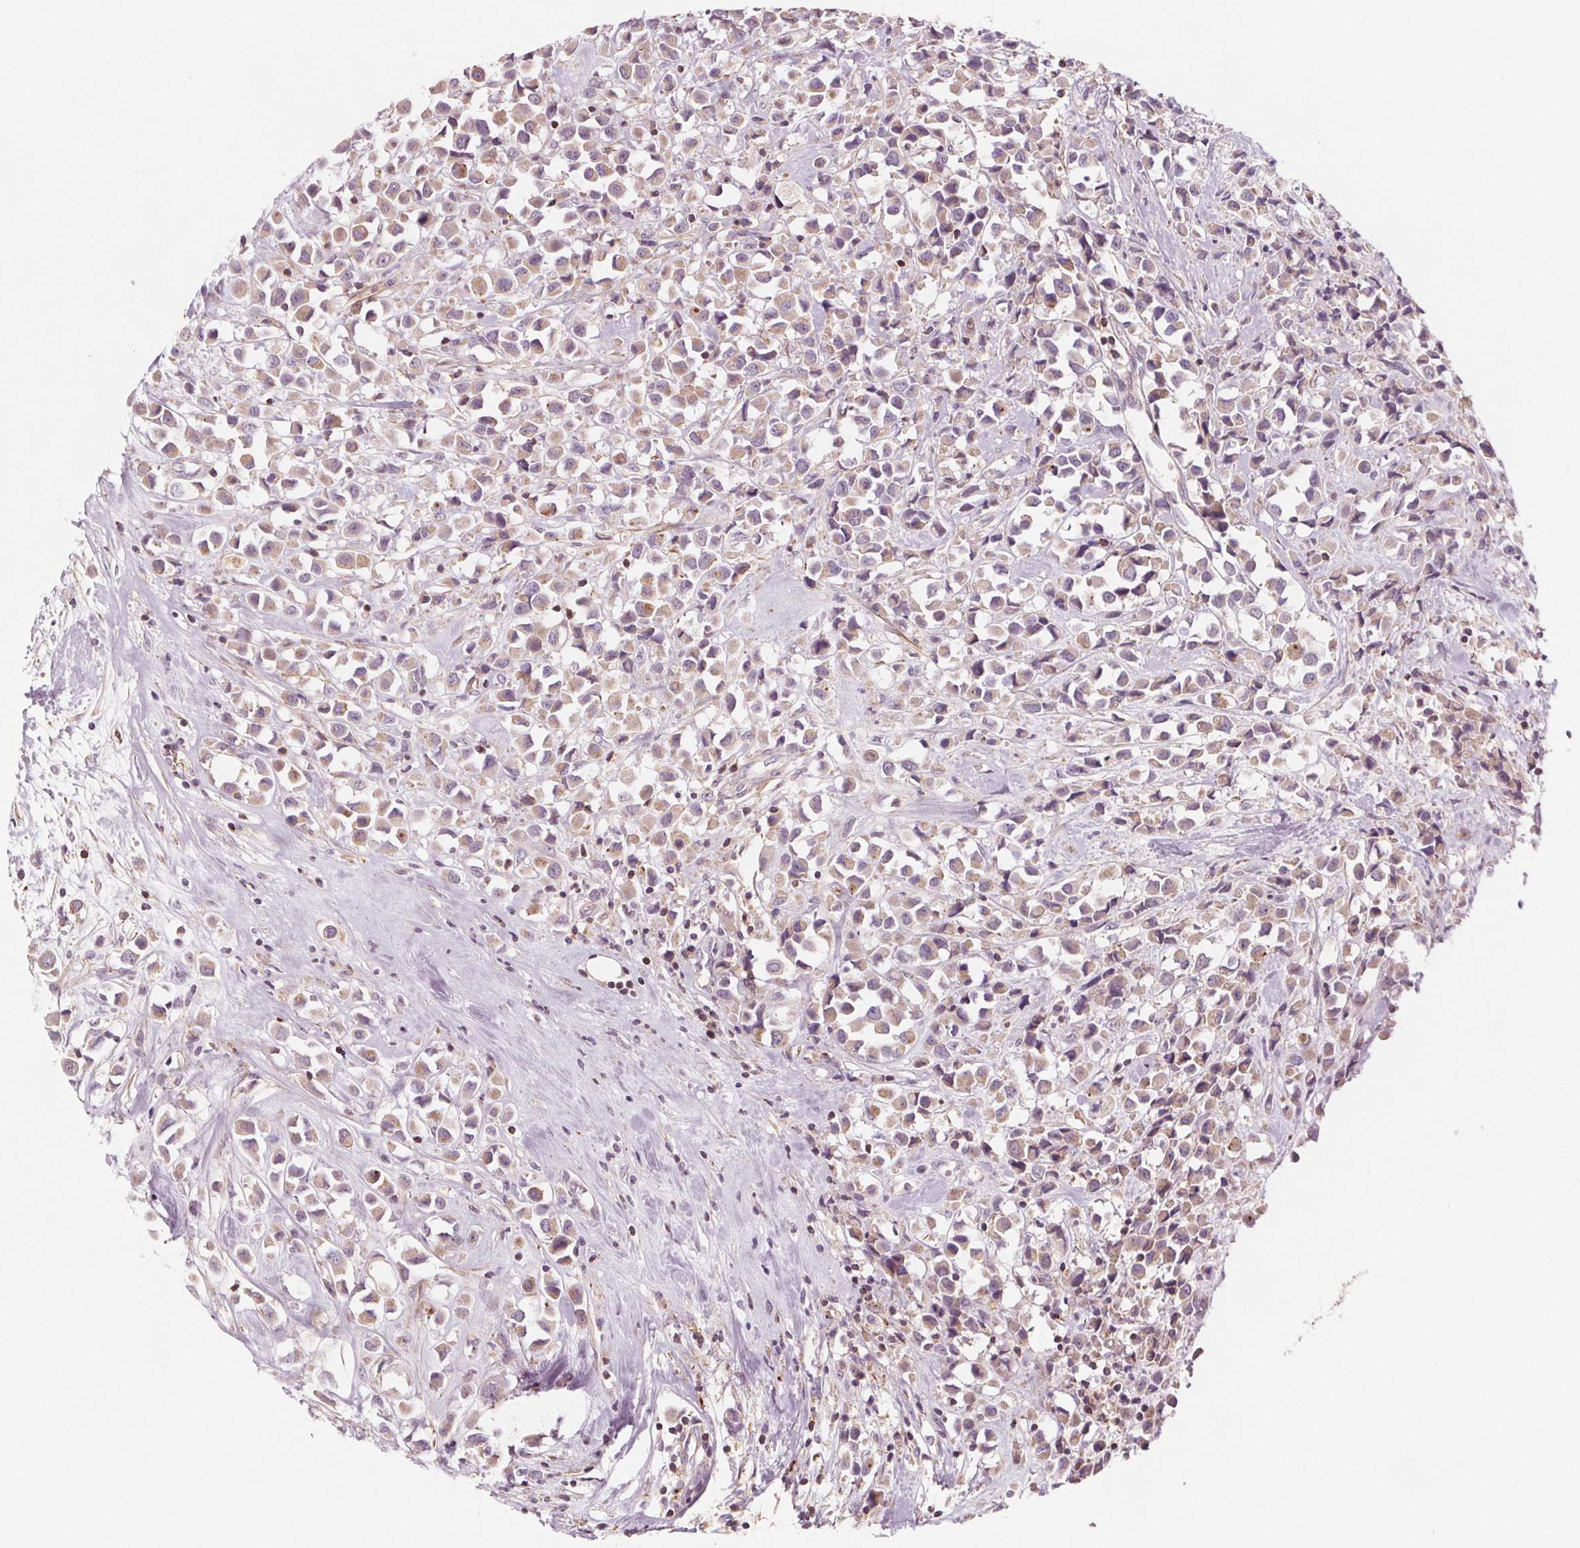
{"staining": {"intensity": "weak", "quantity": "25%-75%", "location": "cytoplasmic/membranous"}, "tissue": "breast cancer", "cell_type": "Tumor cells", "image_type": "cancer", "snomed": [{"axis": "morphology", "description": "Duct carcinoma"}, {"axis": "topography", "description": "Breast"}], "caption": "Protein analysis of breast cancer (infiltrating ductal carcinoma) tissue demonstrates weak cytoplasmic/membranous expression in about 25%-75% of tumor cells.", "gene": "ADAM33", "patient": {"sex": "female", "age": 61}}